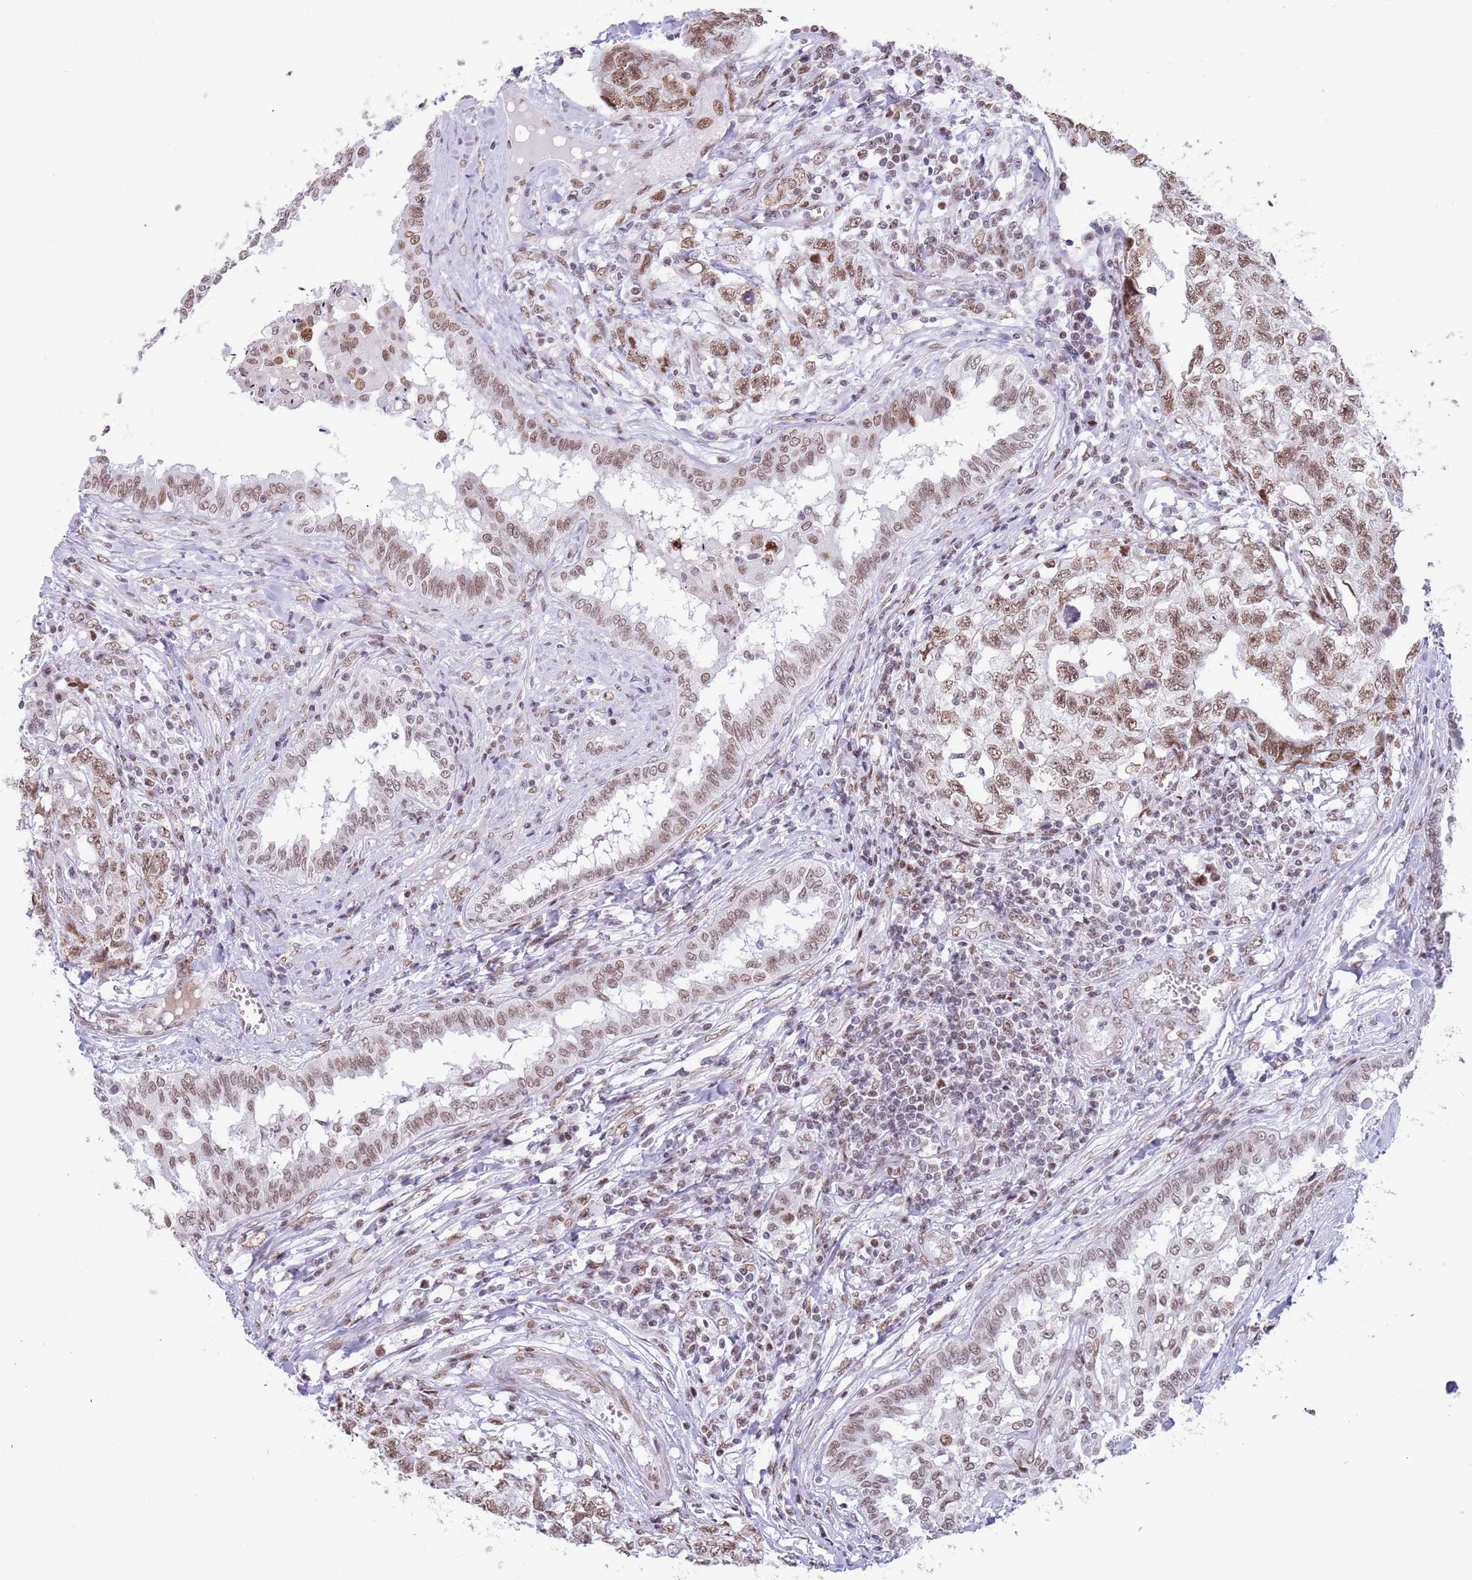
{"staining": {"intensity": "moderate", "quantity": ">75%", "location": "nuclear"}, "tissue": "testis cancer", "cell_type": "Tumor cells", "image_type": "cancer", "snomed": [{"axis": "morphology", "description": "Carcinoma, Embryonal, NOS"}, {"axis": "topography", "description": "Testis"}], "caption": "IHC of human embryonal carcinoma (testis) reveals medium levels of moderate nuclear expression in about >75% of tumor cells.", "gene": "ZNF382", "patient": {"sex": "male", "age": 31}}